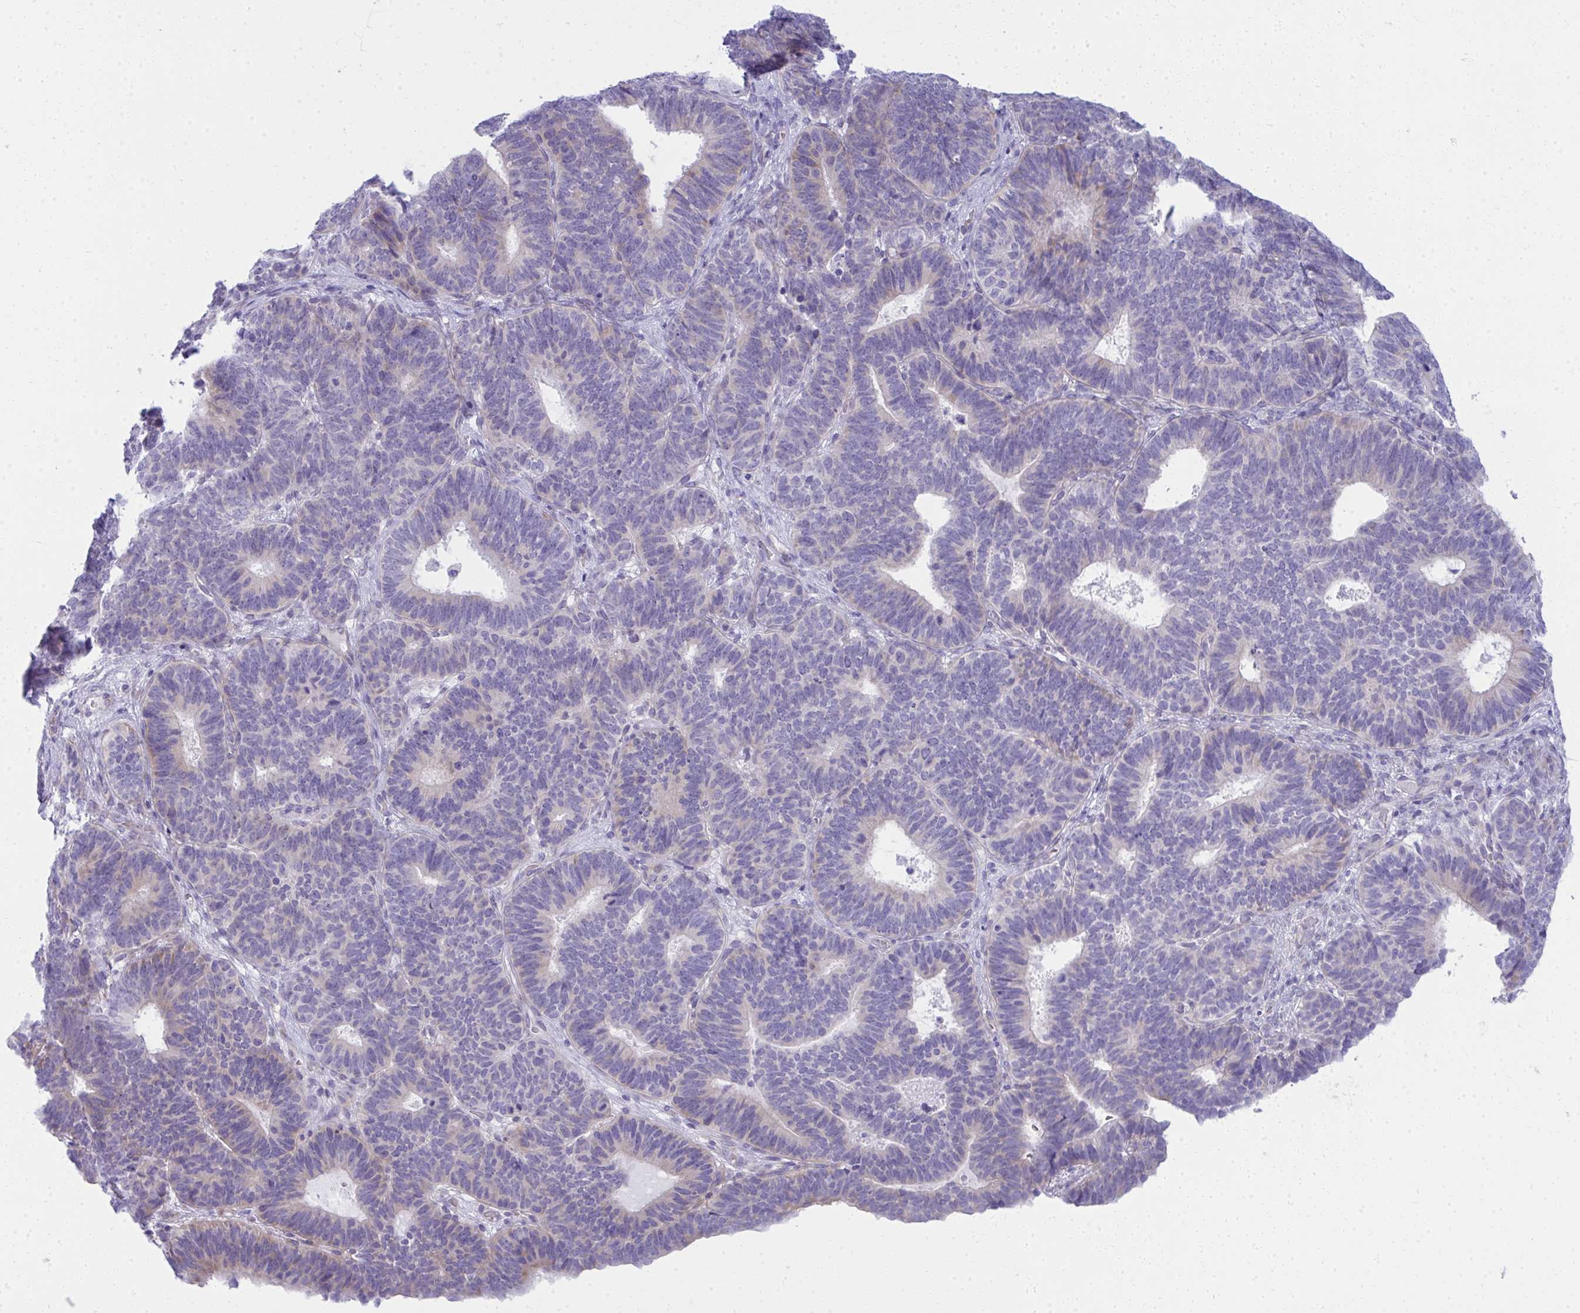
{"staining": {"intensity": "negative", "quantity": "none", "location": "none"}, "tissue": "endometrial cancer", "cell_type": "Tumor cells", "image_type": "cancer", "snomed": [{"axis": "morphology", "description": "Adenocarcinoma, NOS"}, {"axis": "topography", "description": "Endometrium"}], "caption": "Immunohistochemical staining of human endometrial adenocarcinoma reveals no significant expression in tumor cells. (Brightfield microscopy of DAB immunohistochemistry (IHC) at high magnification).", "gene": "PUS7L", "patient": {"sex": "female", "age": 70}}